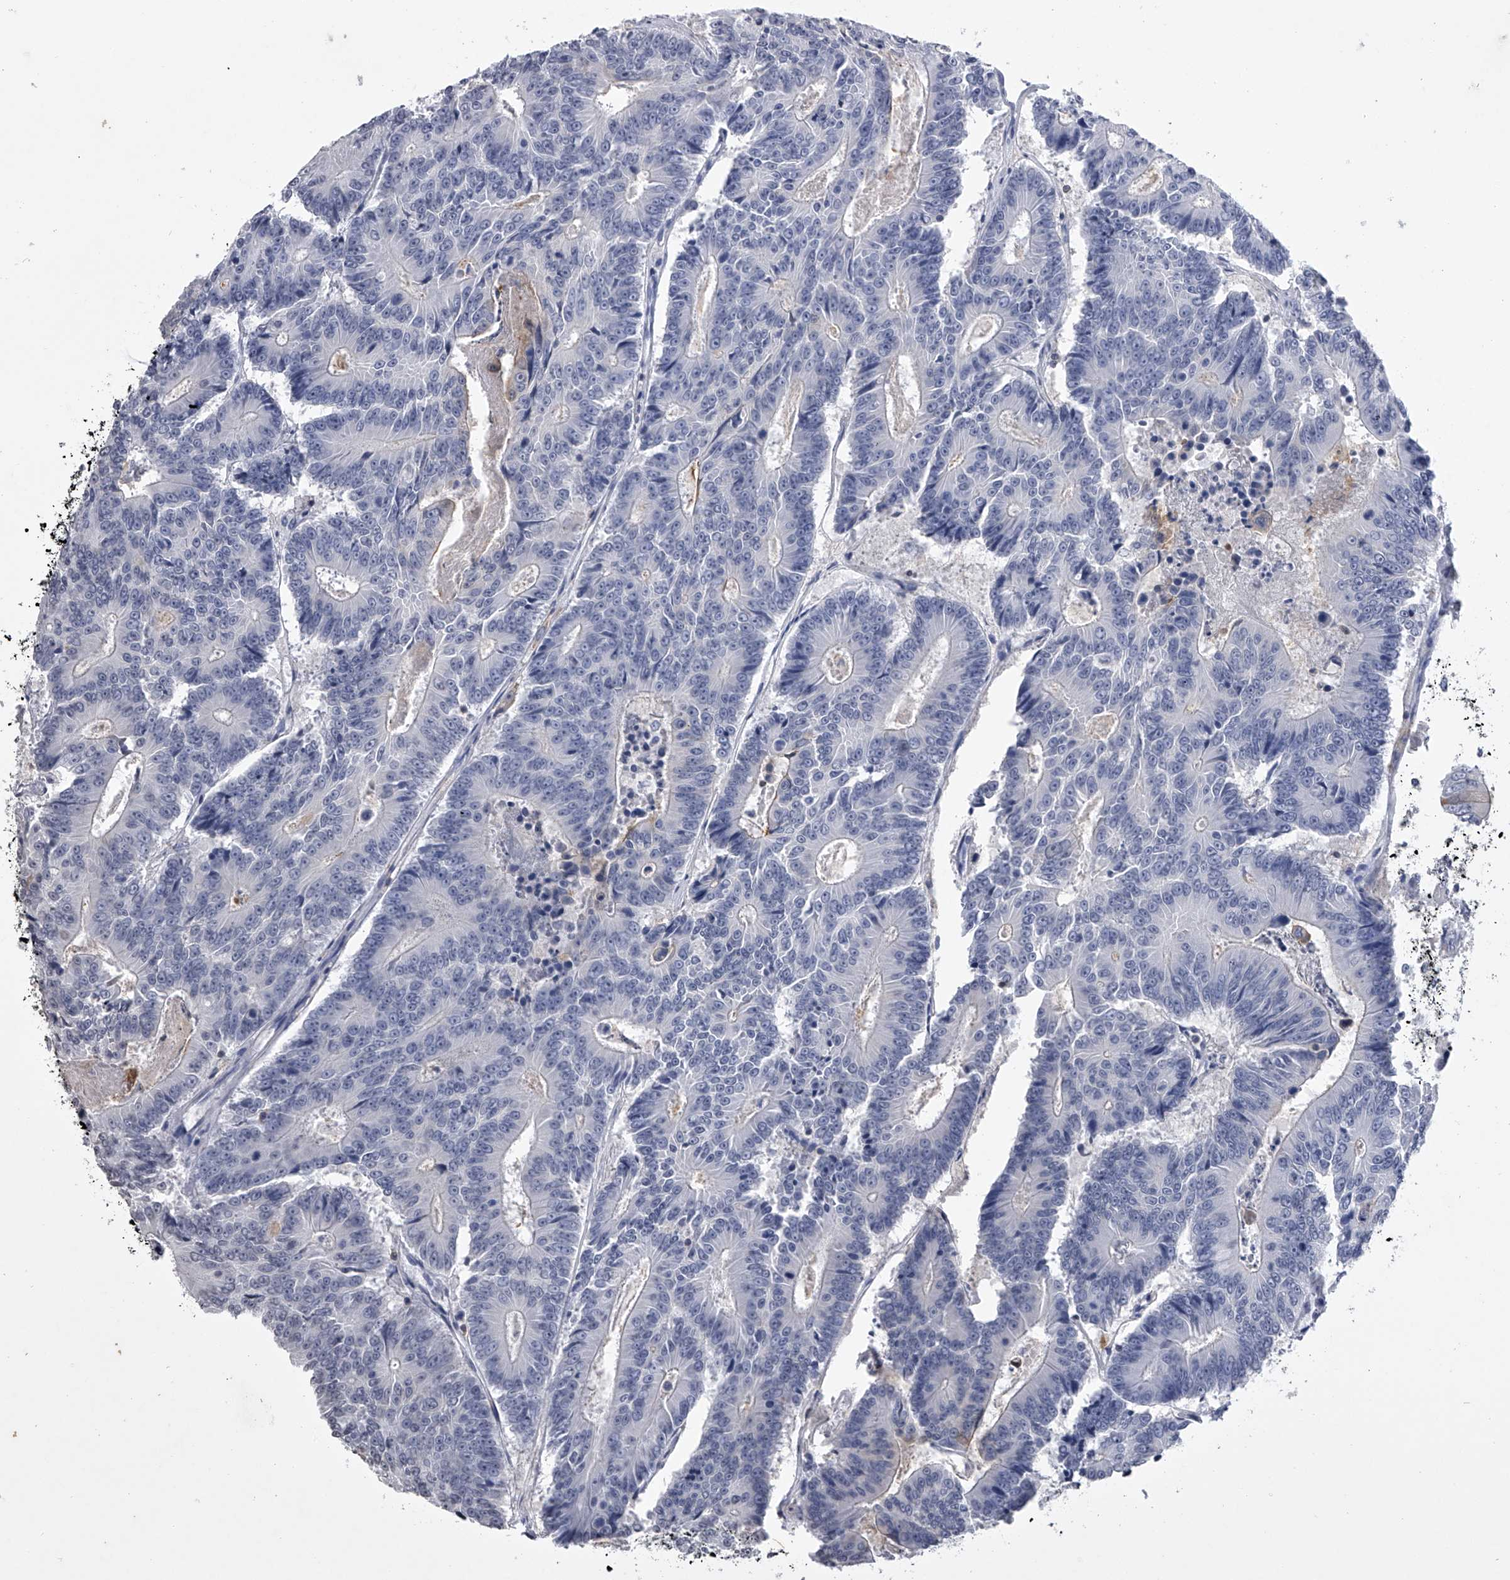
{"staining": {"intensity": "negative", "quantity": "none", "location": "none"}, "tissue": "colorectal cancer", "cell_type": "Tumor cells", "image_type": "cancer", "snomed": [{"axis": "morphology", "description": "Adenocarcinoma, NOS"}, {"axis": "topography", "description": "Colon"}], "caption": "Adenocarcinoma (colorectal) stained for a protein using IHC displays no positivity tumor cells.", "gene": "TASP1", "patient": {"sex": "male", "age": 83}}